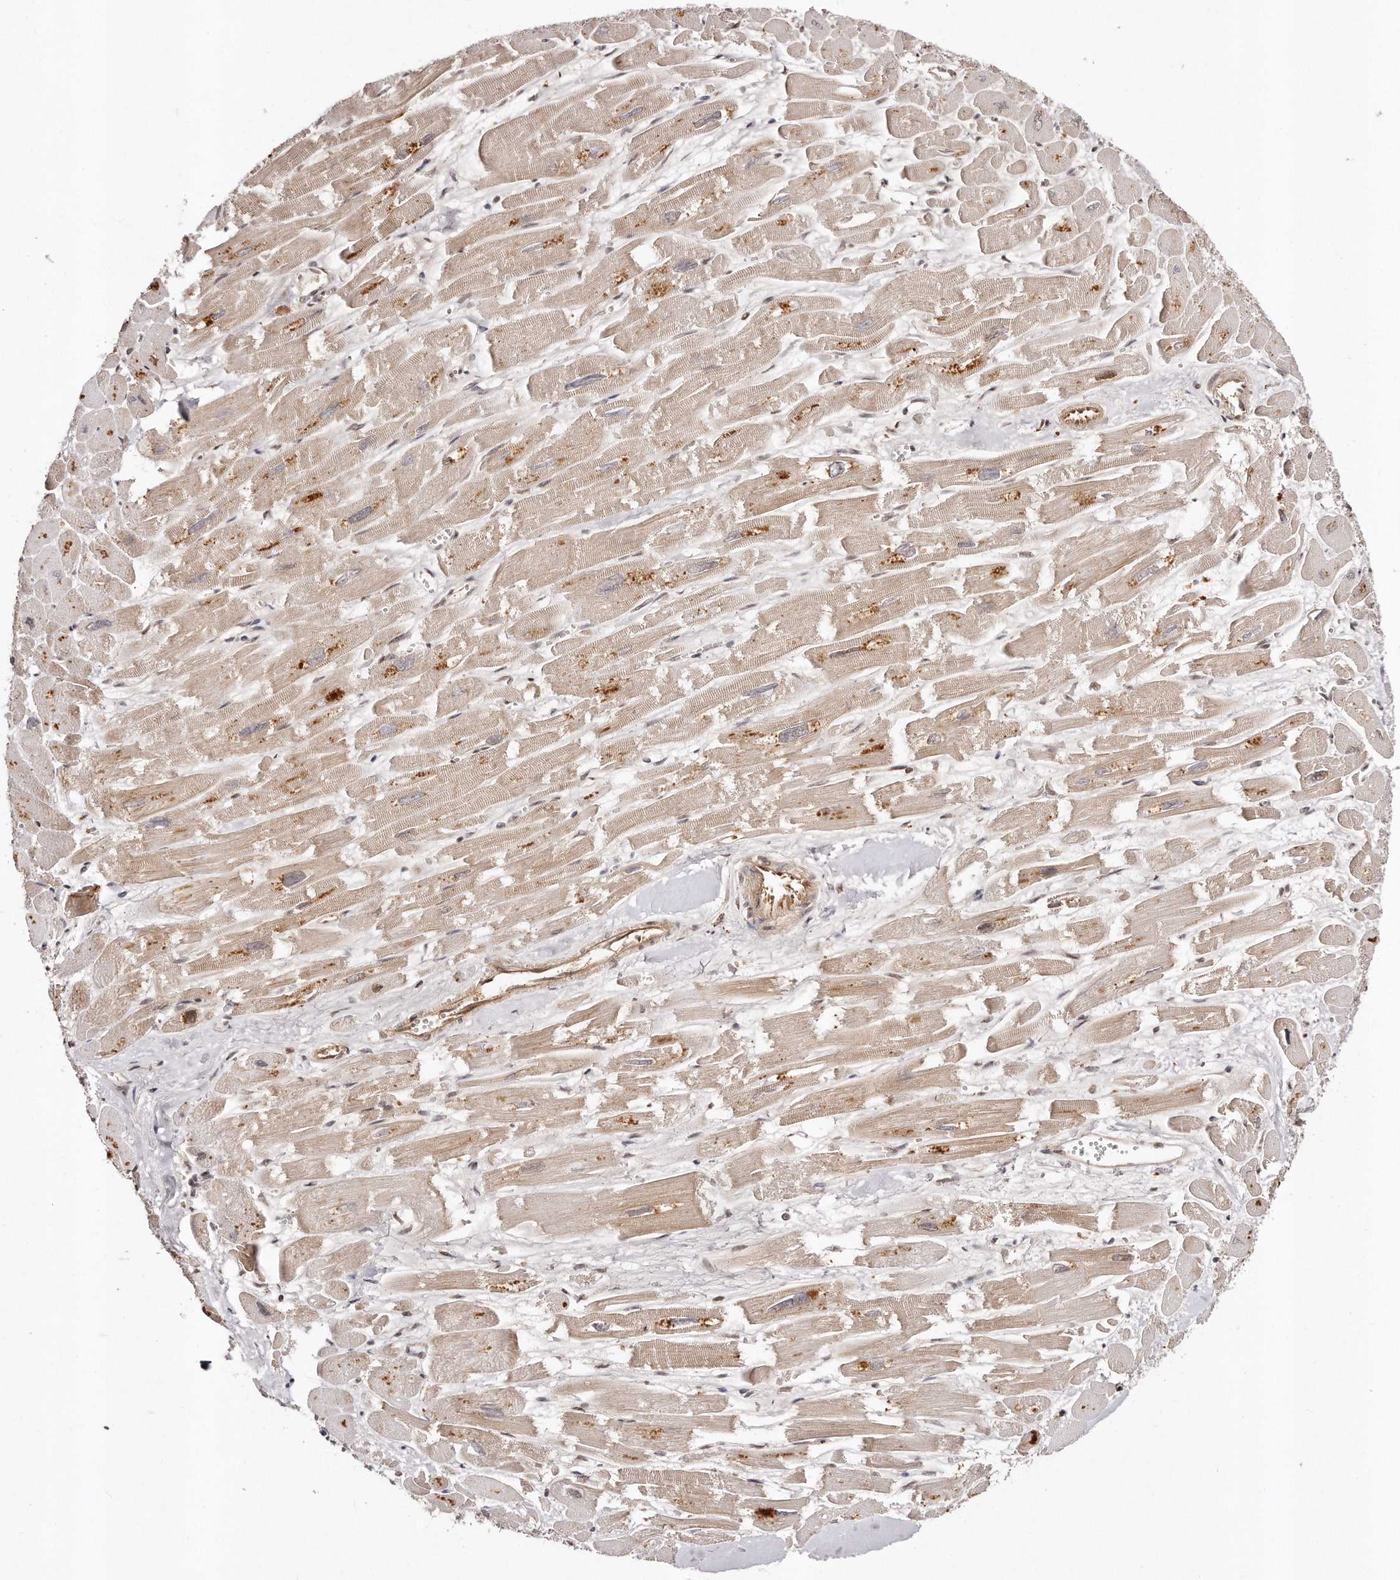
{"staining": {"intensity": "moderate", "quantity": ">75%", "location": "cytoplasmic/membranous,nuclear"}, "tissue": "heart muscle", "cell_type": "Cardiomyocytes", "image_type": "normal", "snomed": [{"axis": "morphology", "description": "Normal tissue, NOS"}, {"axis": "topography", "description": "Heart"}], "caption": "Approximately >75% of cardiomyocytes in unremarkable human heart muscle exhibit moderate cytoplasmic/membranous,nuclear protein staining as visualized by brown immunohistochemical staining.", "gene": "SOX4", "patient": {"sex": "male", "age": 54}}